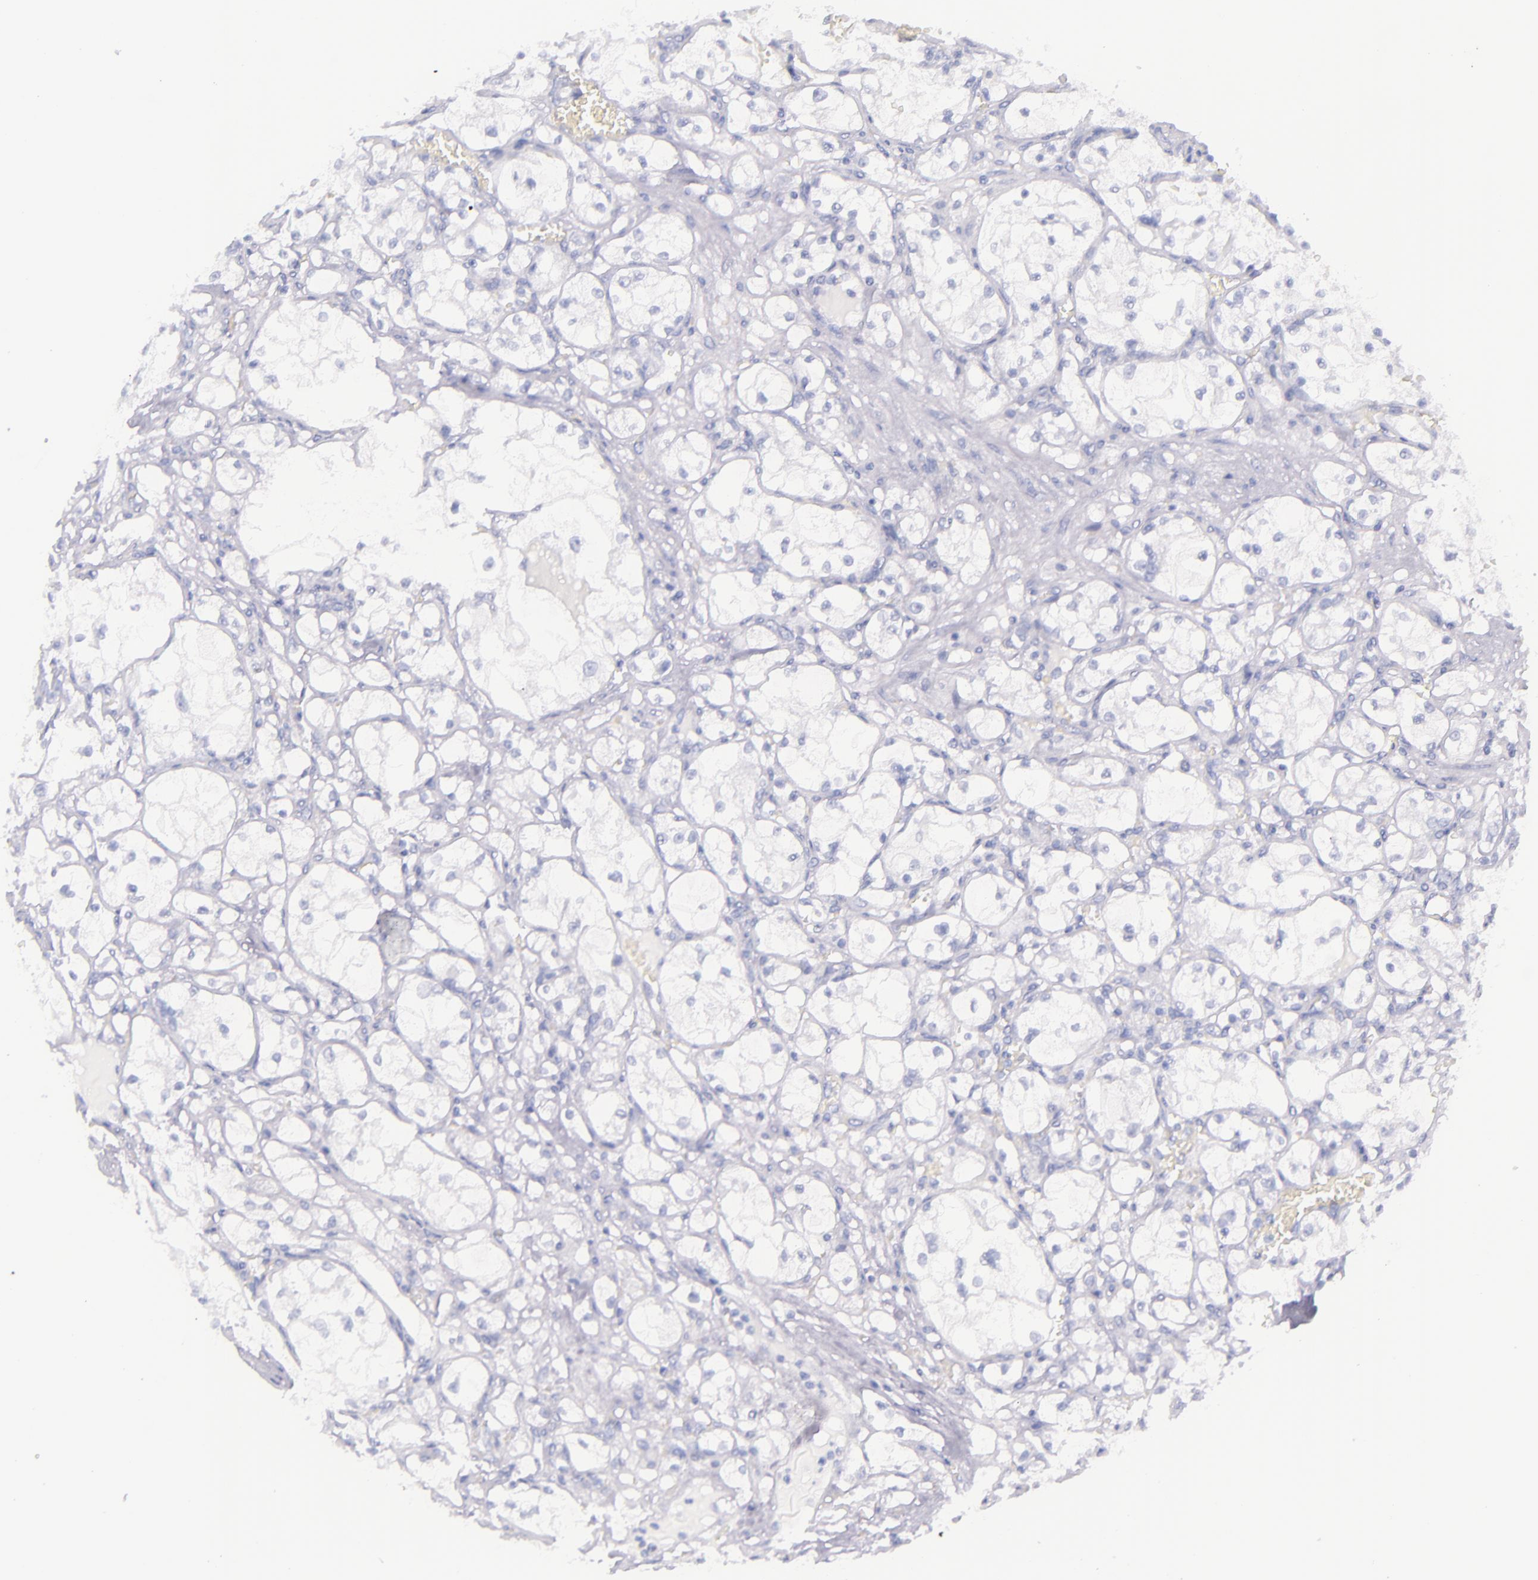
{"staining": {"intensity": "negative", "quantity": "none", "location": "none"}, "tissue": "renal cancer", "cell_type": "Tumor cells", "image_type": "cancer", "snomed": [{"axis": "morphology", "description": "Adenocarcinoma, NOS"}, {"axis": "topography", "description": "Kidney"}], "caption": "Tumor cells are negative for brown protein staining in renal adenocarcinoma.", "gene": "SFTPB", "patient": {"sex": "male", "age": 61}}